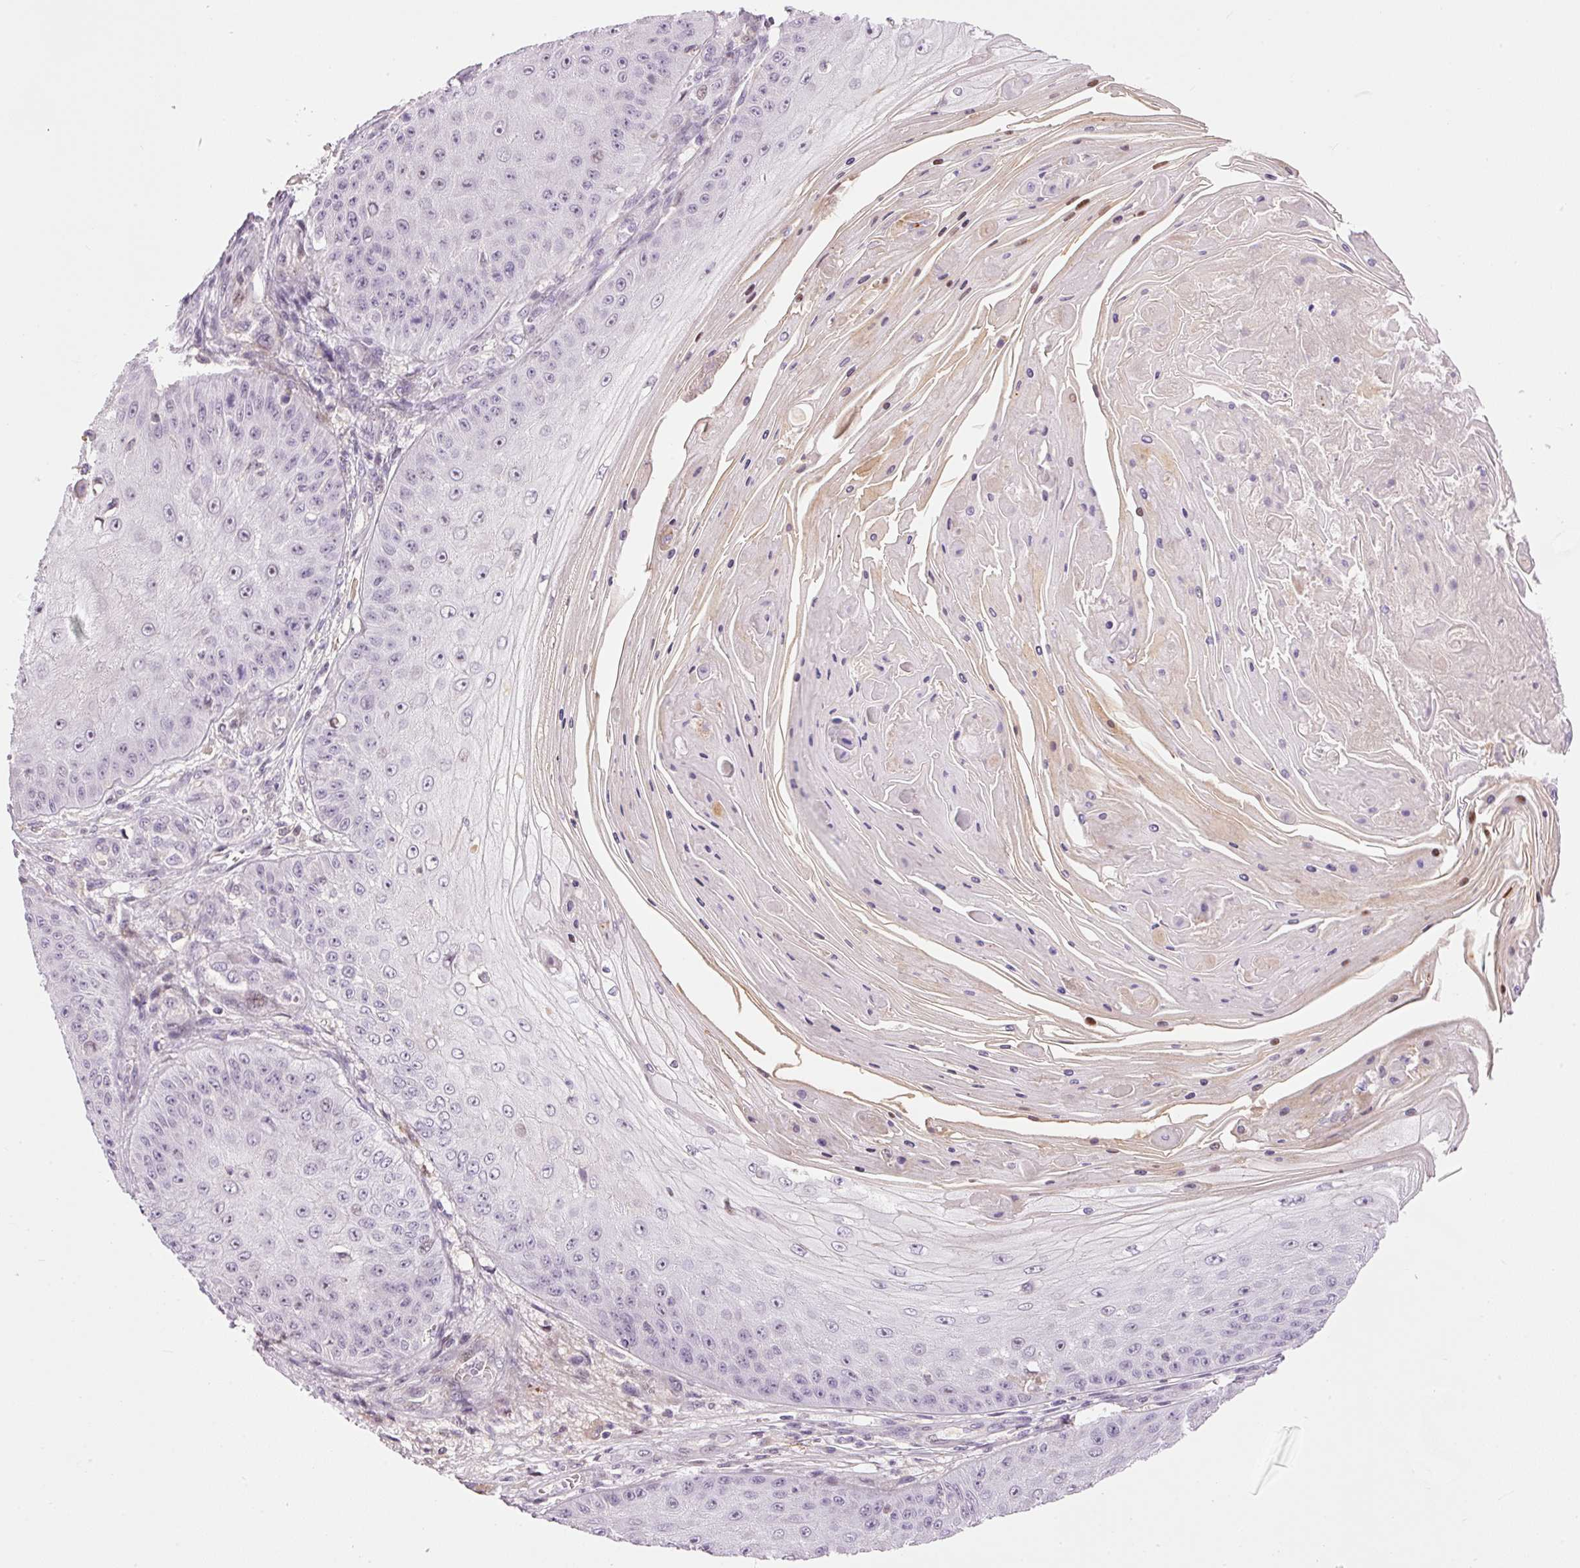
{"staining": {"intensity": "negative", "quantity": "none", "location": "none"}, "tissue": "skin cancer", "cell_type": "Tumor cells", "image_type": "cancer", "snomed": [{"axis": "morphology", "description": "Squamous cell carcinoma, NOS"}, {"axis": "topography", "description": "Skin"}], "caption": "Immunohistochemical staining of human skin cancer reveals no significant positivity in tumor cells.", "gene": "HNF1A", "patient": {"sex": "male", "age": 70}}